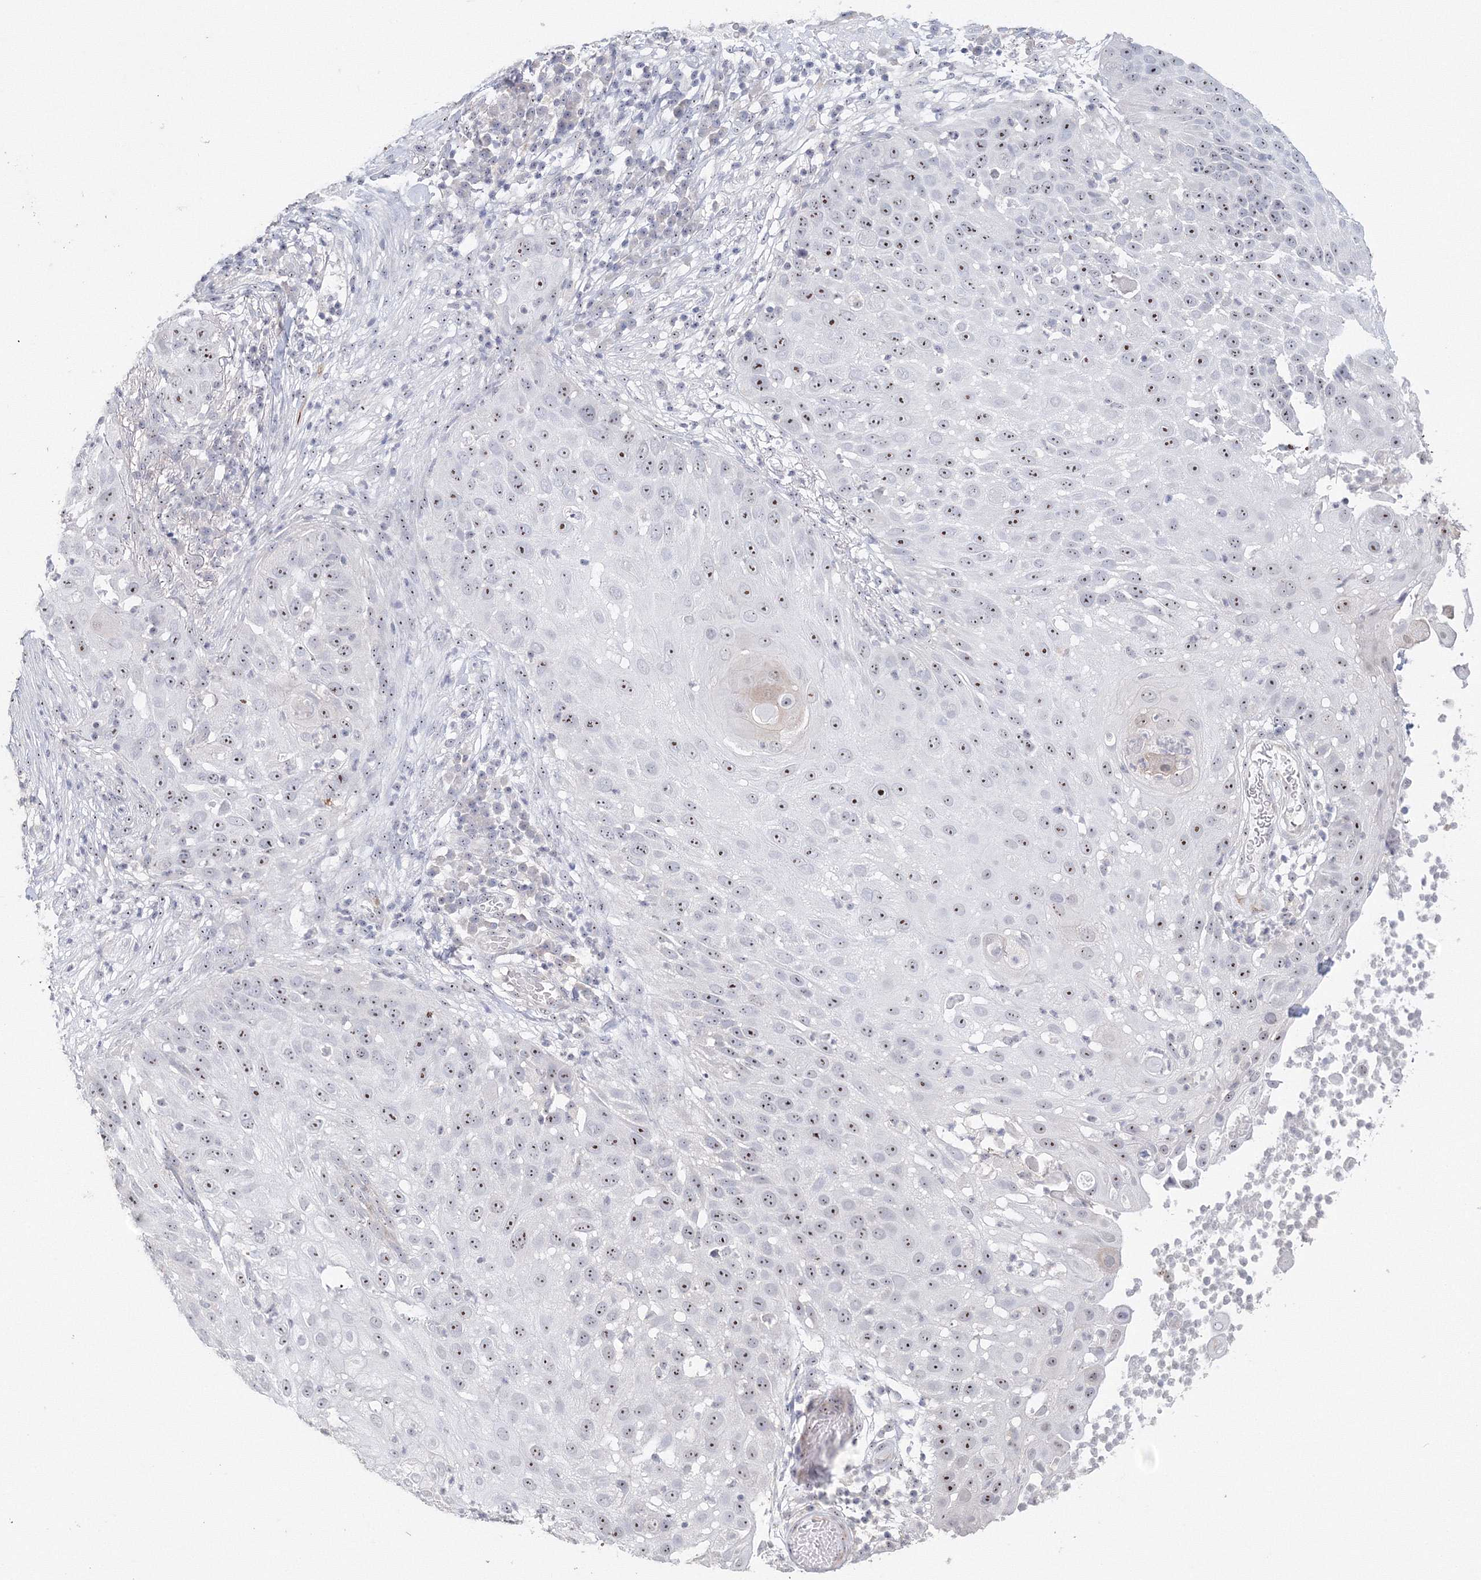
{"staining": {"intensity": "moderate", "quantity": "25%-75%", "location": "nuclear"}, "tissue": "skin cancer", "cell_type": "Tumor cells", "image_type": "cancer", "snomed": [{"axis": "morphology", "description": "Squamous cell carcinoma, NOS"}, {"axis": "topography", "description": "Skin"}], "caption": "Skin cancer (squamous cell carcinoma) tissue displays moderate nuclear expression in about 25%-75% of tumor cells The protein of interest is stained brown, and the nuclei are stained in blue (DAB IHC with brightfield microscopy, high magnification).", "gene": "SIRT7", "patient": {"sex": "female", "age": 44}}